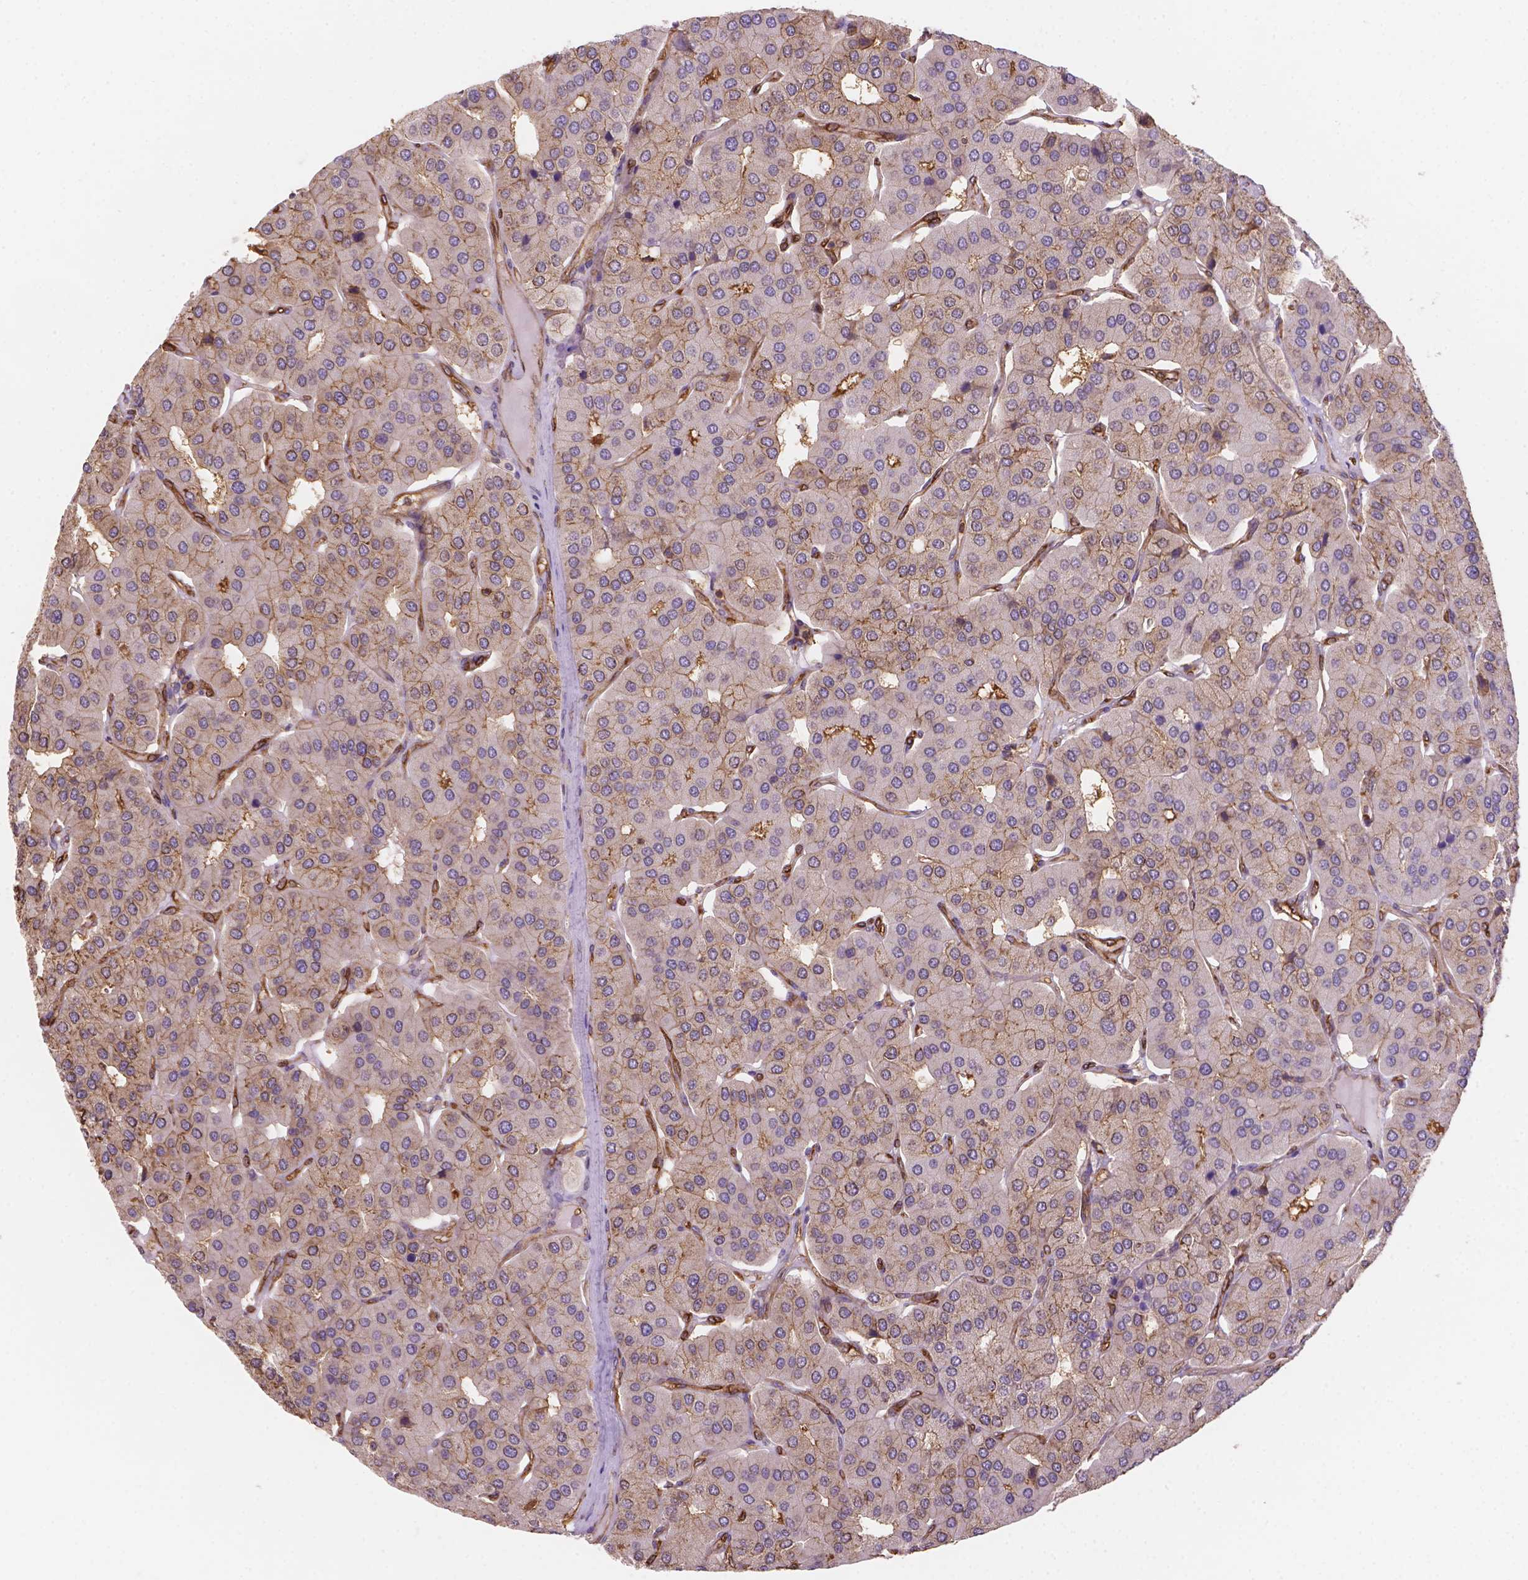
{"staining": {"intensity": "weak", "quantity": "25%-75%", "location": "cytoplasmic/membranous"}, "tissue": "parathyroid gland", "cell_type": "Glandular cells", "image_type": "normal", "snomed": [{"axis": "morphology", "description": "Normal tissue, NOS"}, {"axis": "morphology", "description": "Adenoma, NOS"}, {"axis": "topography", "description": "Parathyroid gland"}], "caption": "This is a photomicrograph of immunohistochemistry staining of normal parathyroid gland, which shows weak expression in the cytoplasmic/membranous of glandular cells.", "gene": "DMWD", "patient": {"sex": "female", "age": 86}}